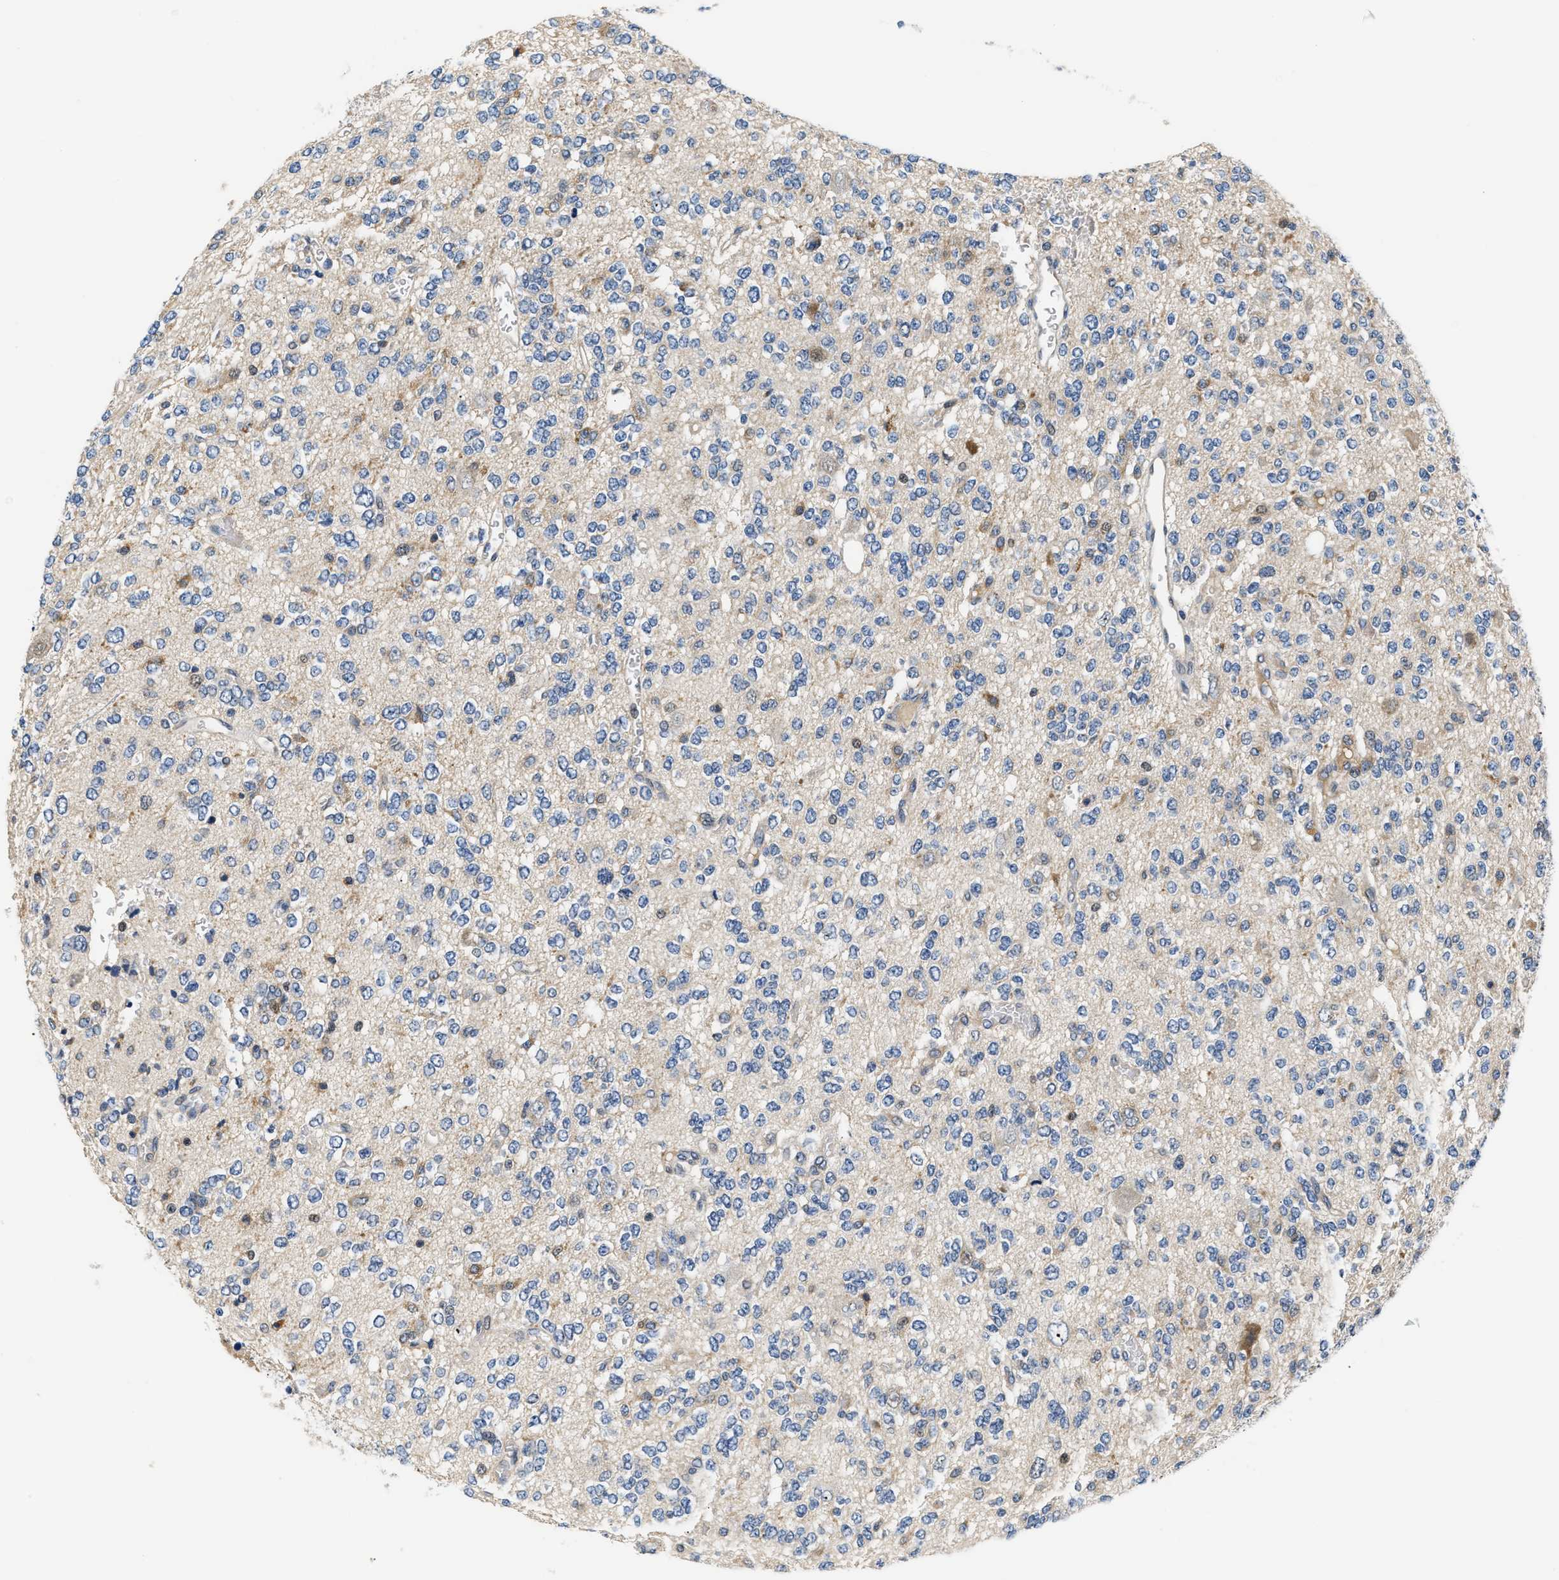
{"staining": {"intensity": "moderate", "quantity": "<25%", "location": "cytoplasmic/membranous"}, "tissue": "glioma", "cell_type": "Tumor cells", "image_type": "cancer", "snomed": [{"axis": "morphology", "description": "Glioma, malignant, Low grade"}, {"axis": "topography", "description": "Brain"}], "caption": "Immunohistochemical staining of malignant low-grade glioma shows moderate cytoplasmic/membranous protein positivity in approximately <25% of tumor cells. The protein is stained brown, and the nuclei are stained in blue (DAB (3,3'-diaminobenzidine) IHC with brightfield microscopy, high magnification).", "gene": "TNIP2", "patient": {"sex": "male", "age": 38}}